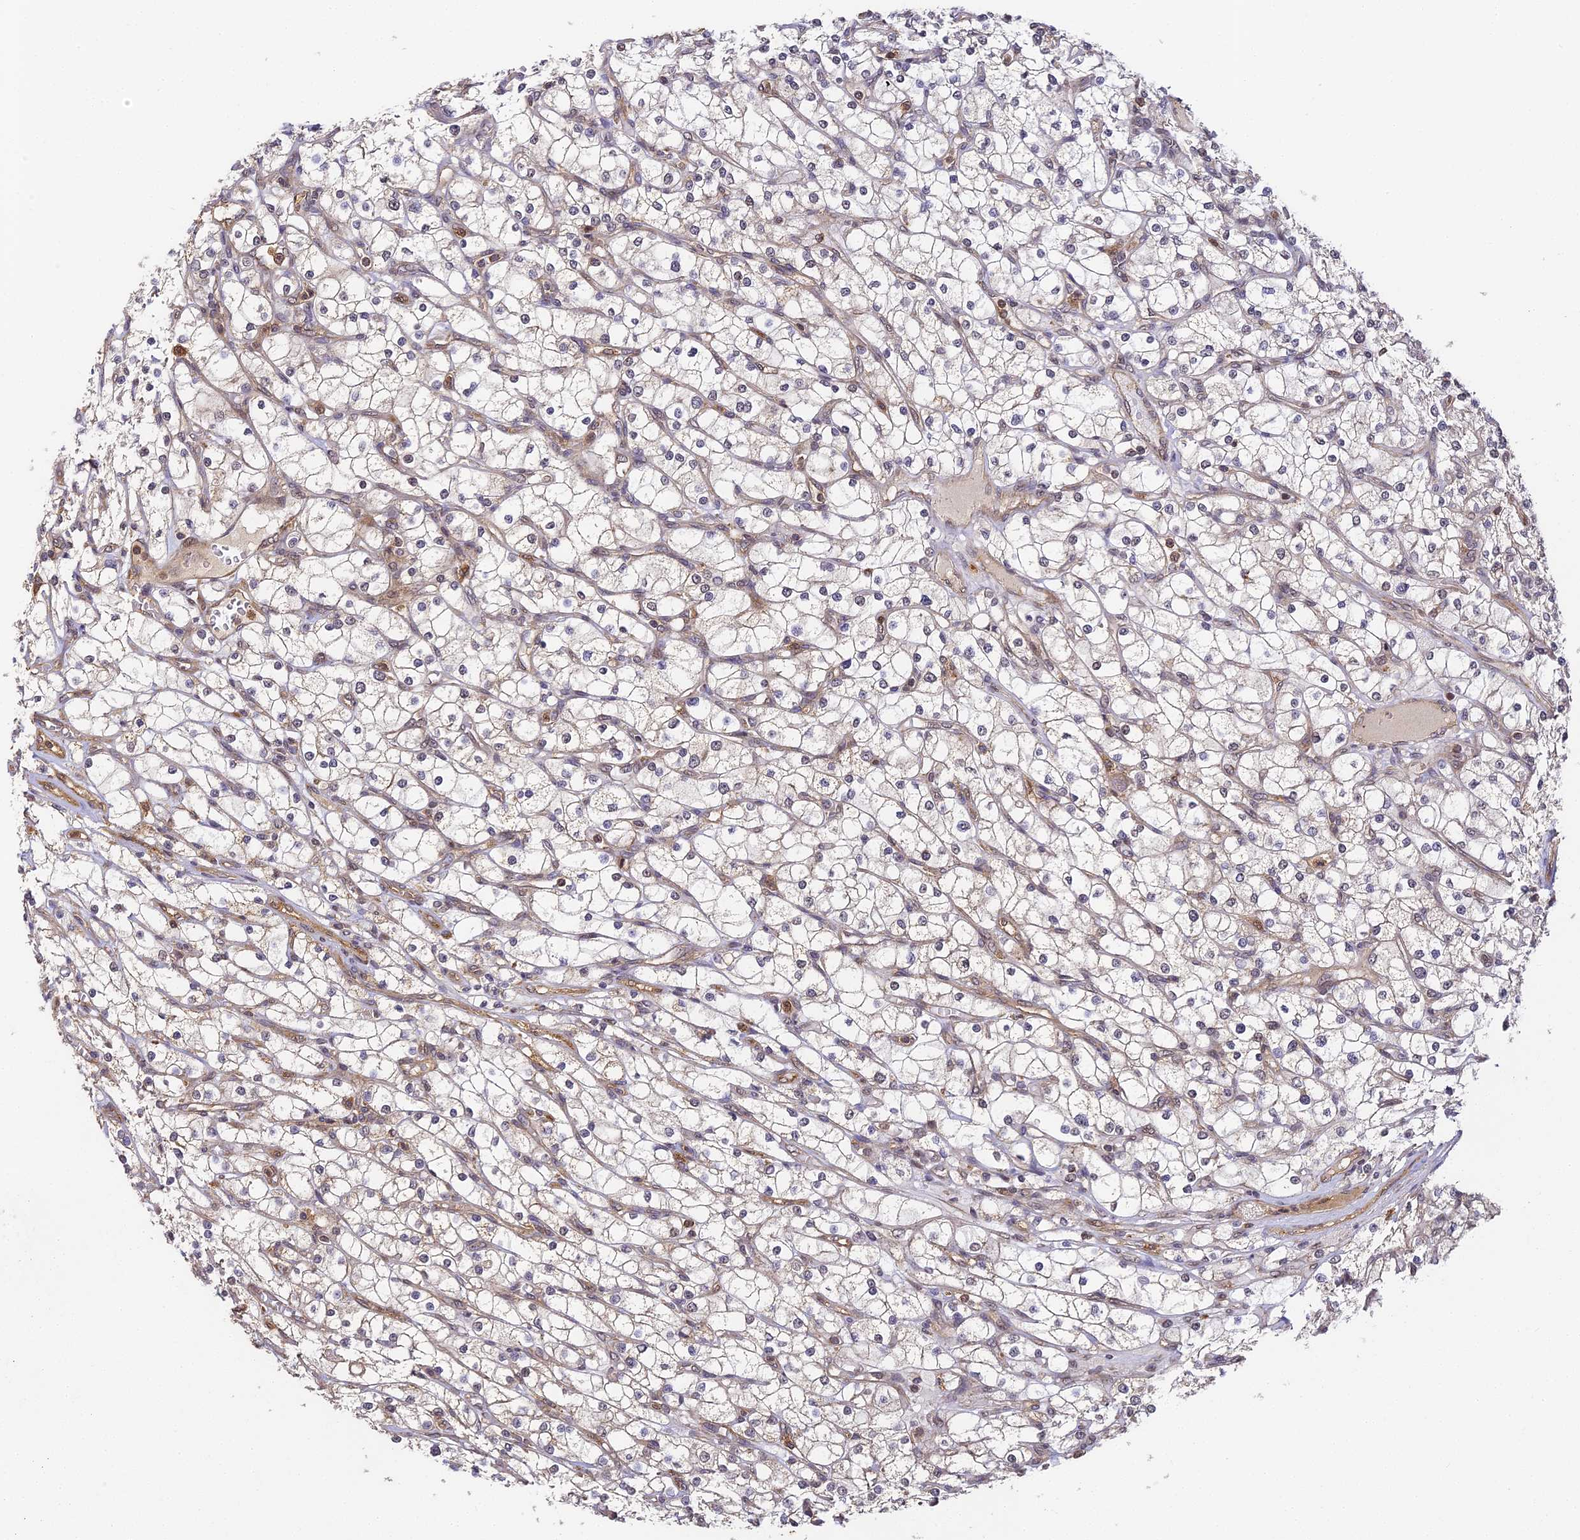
{"staining": {"intensity": "negative", "quantity": "none", "location": "none"}, "tissue": "renal cancer", "cell_type": "Tumor cells", "image_type": "cancer", "snomed": [{"axis": "morphology", "description": "Adenocarcinoma, NOS"}, {"axis": "topography", "description": "Kidney"}], "caption": "Immunohistochemistry (IHC) of renal cancer (adenocarcinoma) demonstrates no staining in tumor cells. Brightfield microscopy of immunohistochemistry (IHC) stained with DAB (brown) and hematoxylin (blue), captured at high magnification.", "gene": "ZNF443", "patient": {"sex": "male", "age": 80}}